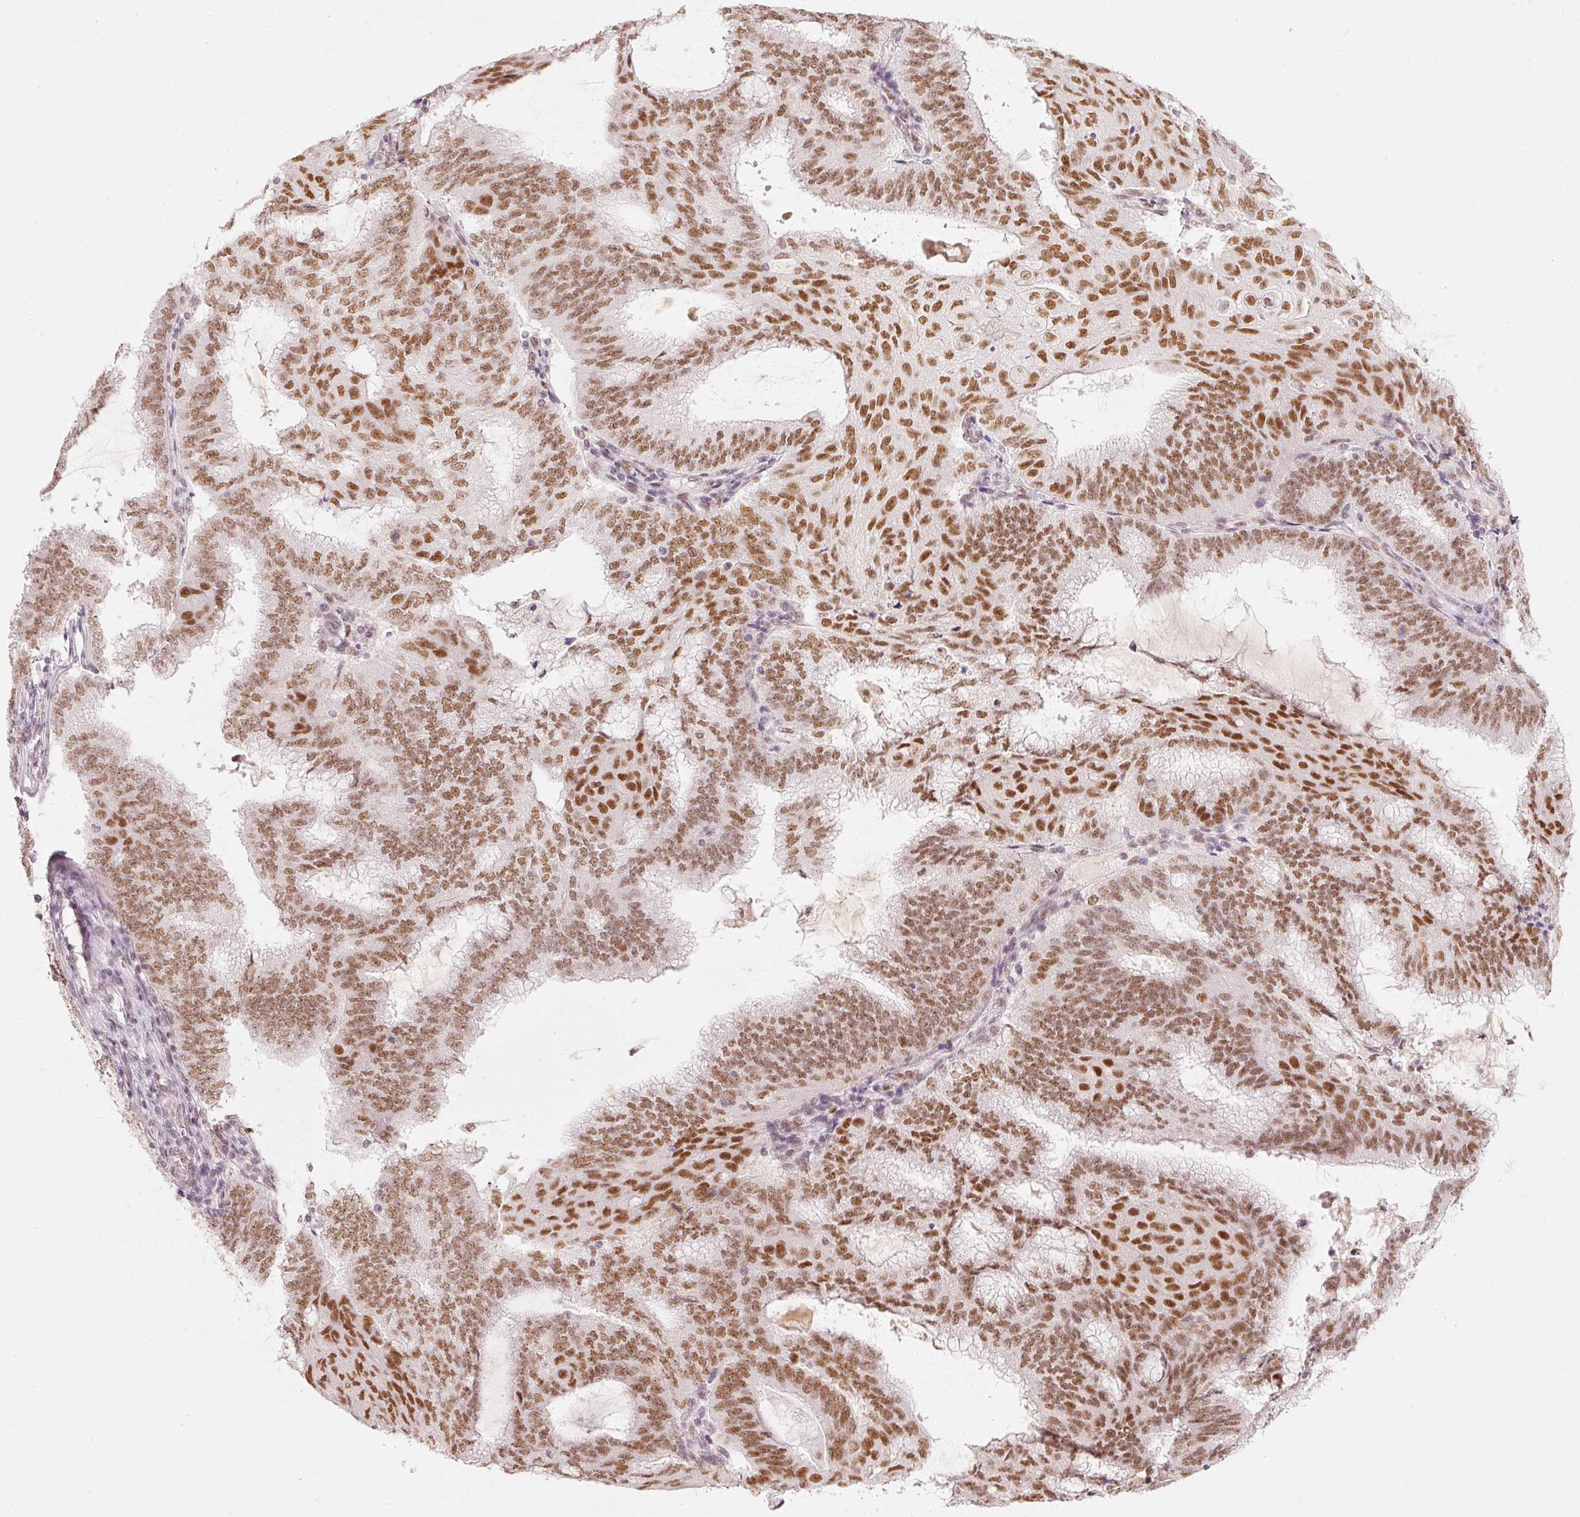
{"staining": {"intensity": "strong", "quantity": ">75%", "location": "nuclear"}, "tissue": "endometrial cancer", "cell_type": "Tumor cells", "image_type": "cancer", "snomed": [{"axis": "morphology", "description": "Adenocarcinoma, NOS"}, {"axis": "topography", "description": "Endometrium"}], "caption": "This histopathology image reveals immunohistochemistry staining of endometrial cancer, with high strong nuclear staining in approximately >75% of tumor cells.", "gene": "PPP1R10", "patient": {"sex": "female", "age": 49}}